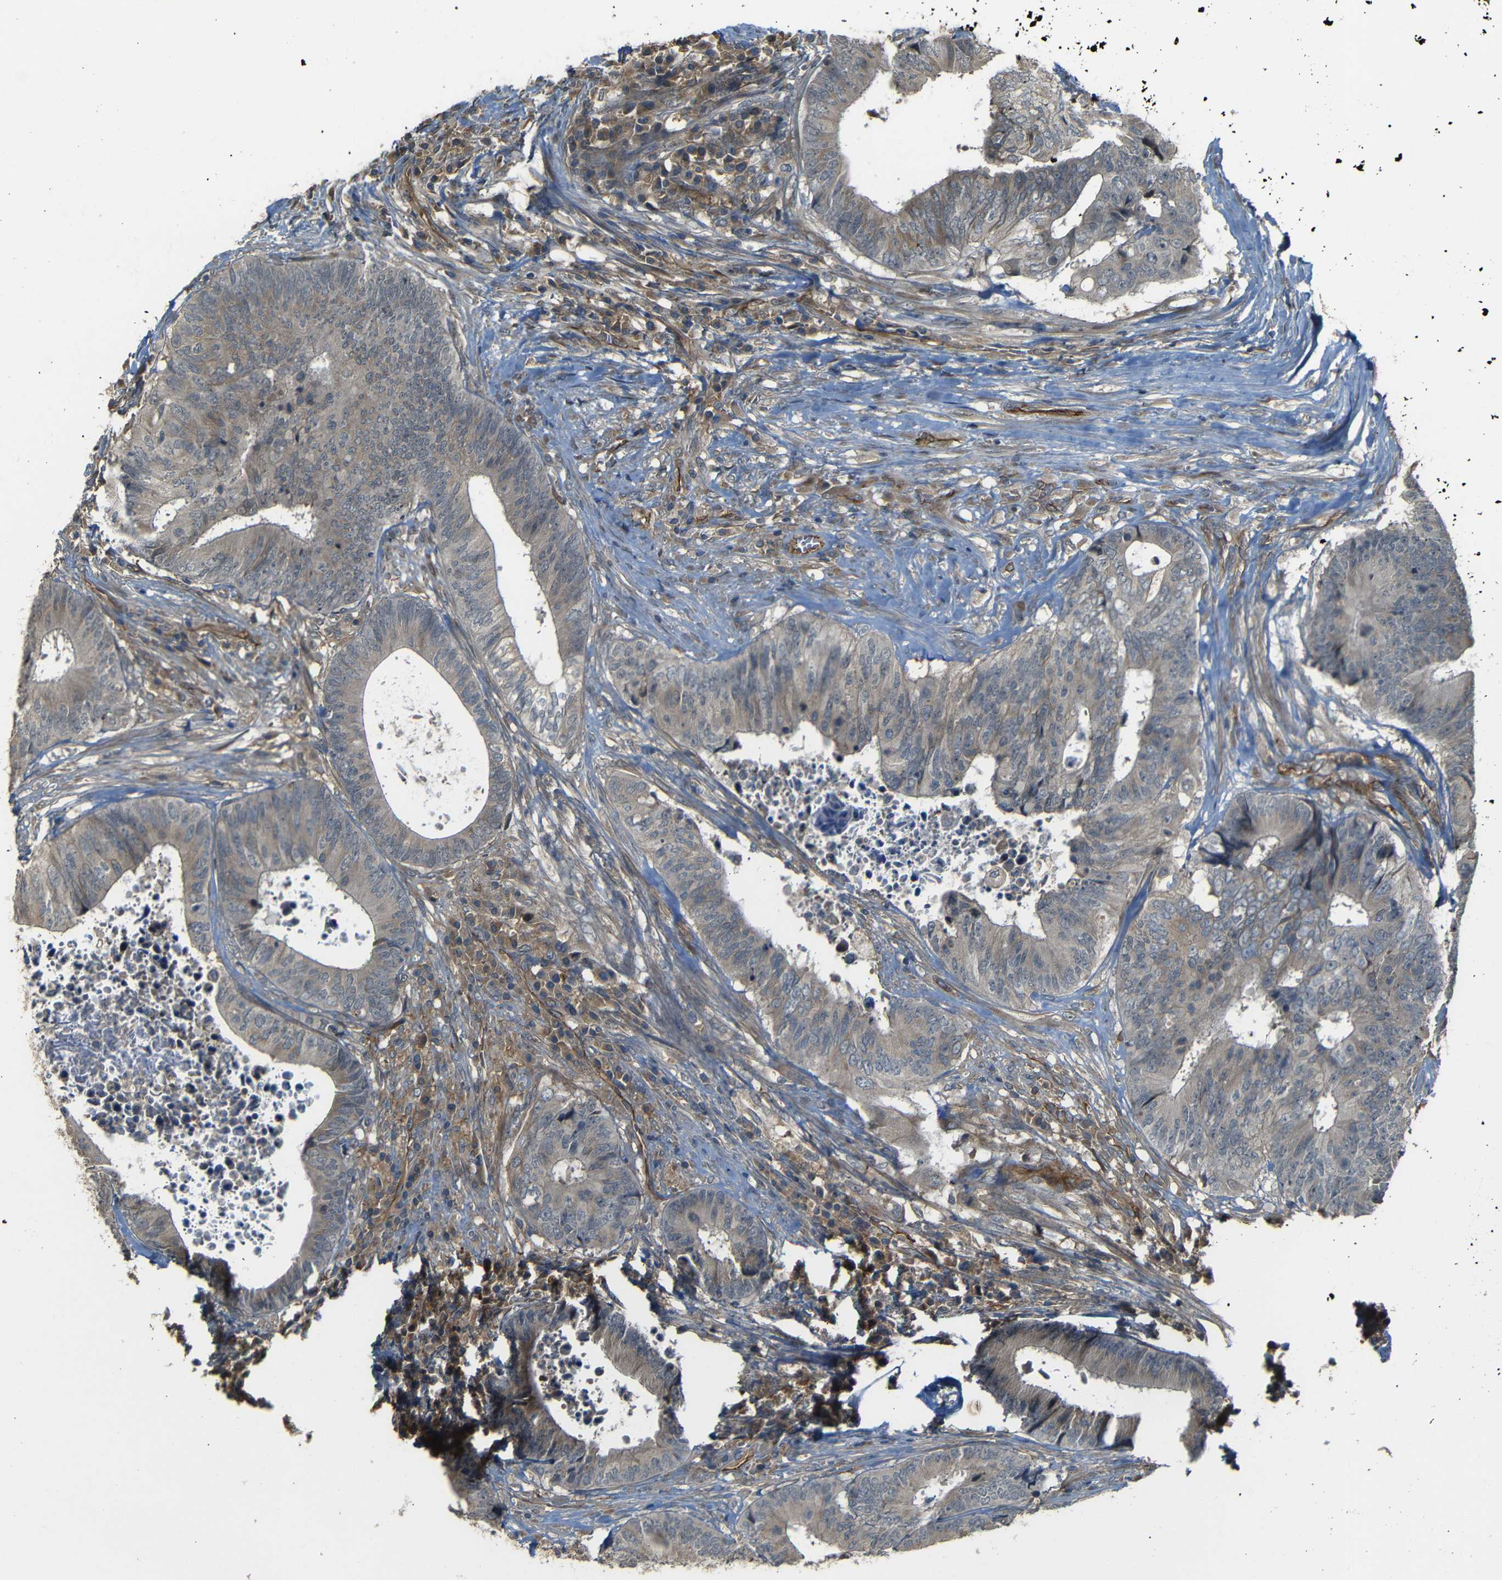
{"staining": {"intensity": "moderate", "quantity": ">75%", "location": "cytoplasmic/membranous"}, "tissue": "colorectal cancer", "cell_type": "Tumor cells", "image_type": "cancer", "snomed": [{"axis": "morphology", "description": "Adenocarcinoma, NOS"}, {"axis": "topography", "description": "Rectum"}], "caption": "The image displays a brown stain indicating the presence of a protein in the cytoplasmic/membranous of tumor cells in colorectal adenocarcinoma. (DAB (3,3'-diaminobenzidine) IHC with brightfield microscopy, high magnification).", "gene": "RELL1", "patient": {"sex": "male", "age": 72}}